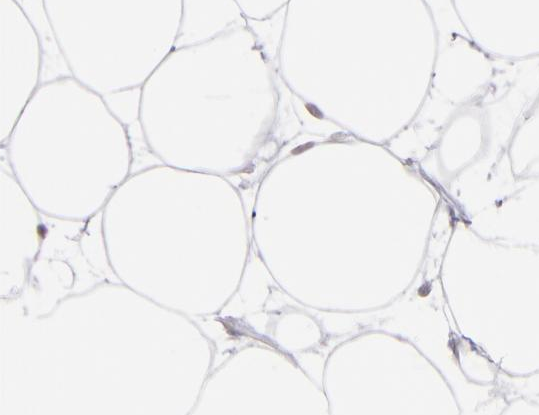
{"staining": {"intensity": "negative", "quantity": "none", "location": "none"}, "tissue": "adipose tissue", "cell_type": "Adipocytes", "image_type": "normal", "snomed": [{"axis": "morphology", "description": "Normal tissue, NOS"}, {"axis": "topography", "description": "Breast"}], "caption": "A photomicrograph of human adipose tissue is negative for staining in adipocytes. (DAB (3,3'-diaminobenzidine) IHC with hematoxylin counter stain).", "gene": "ALDOB", "patient": {"sex": "female", "age": 22}}